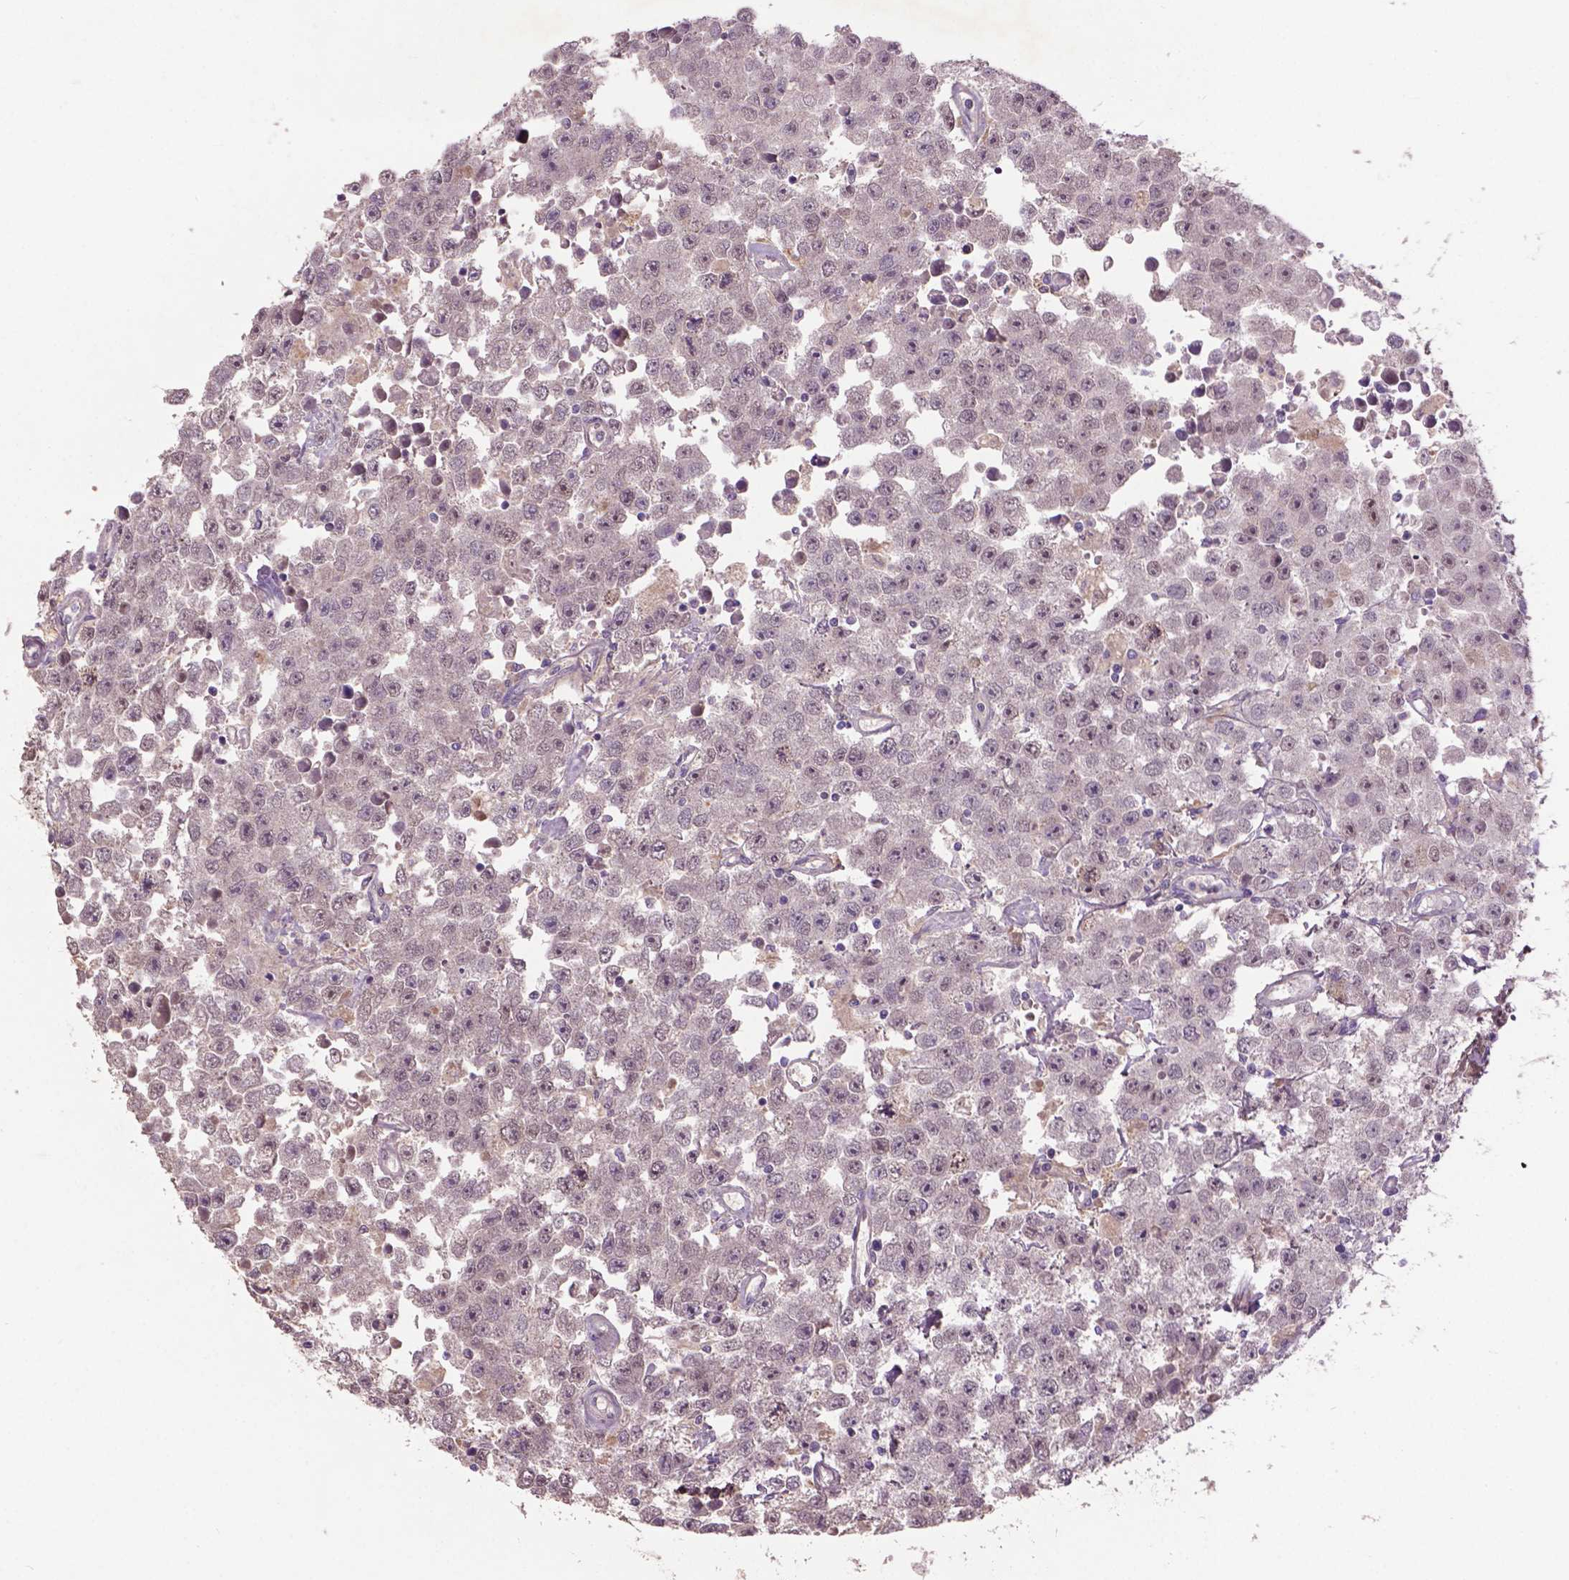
{"staining": {"intensity": "negative", "quantity": "none", "location": "none"}, "tissue": "testis cancer", "cell_type": "Tumor cells", "image_type": "cancer", "snomed": [{"axis": "morphology", "description": "Seminoma, NOS"}, {"axis": "topography", "description": "Testis"}], "caption": "An immunohistochemistry image of testis cancer is shown. There is no staining in tumor cells of testis cancer.", "gene": "SOX17", "patient": {"sex": "male", "age": 52}}